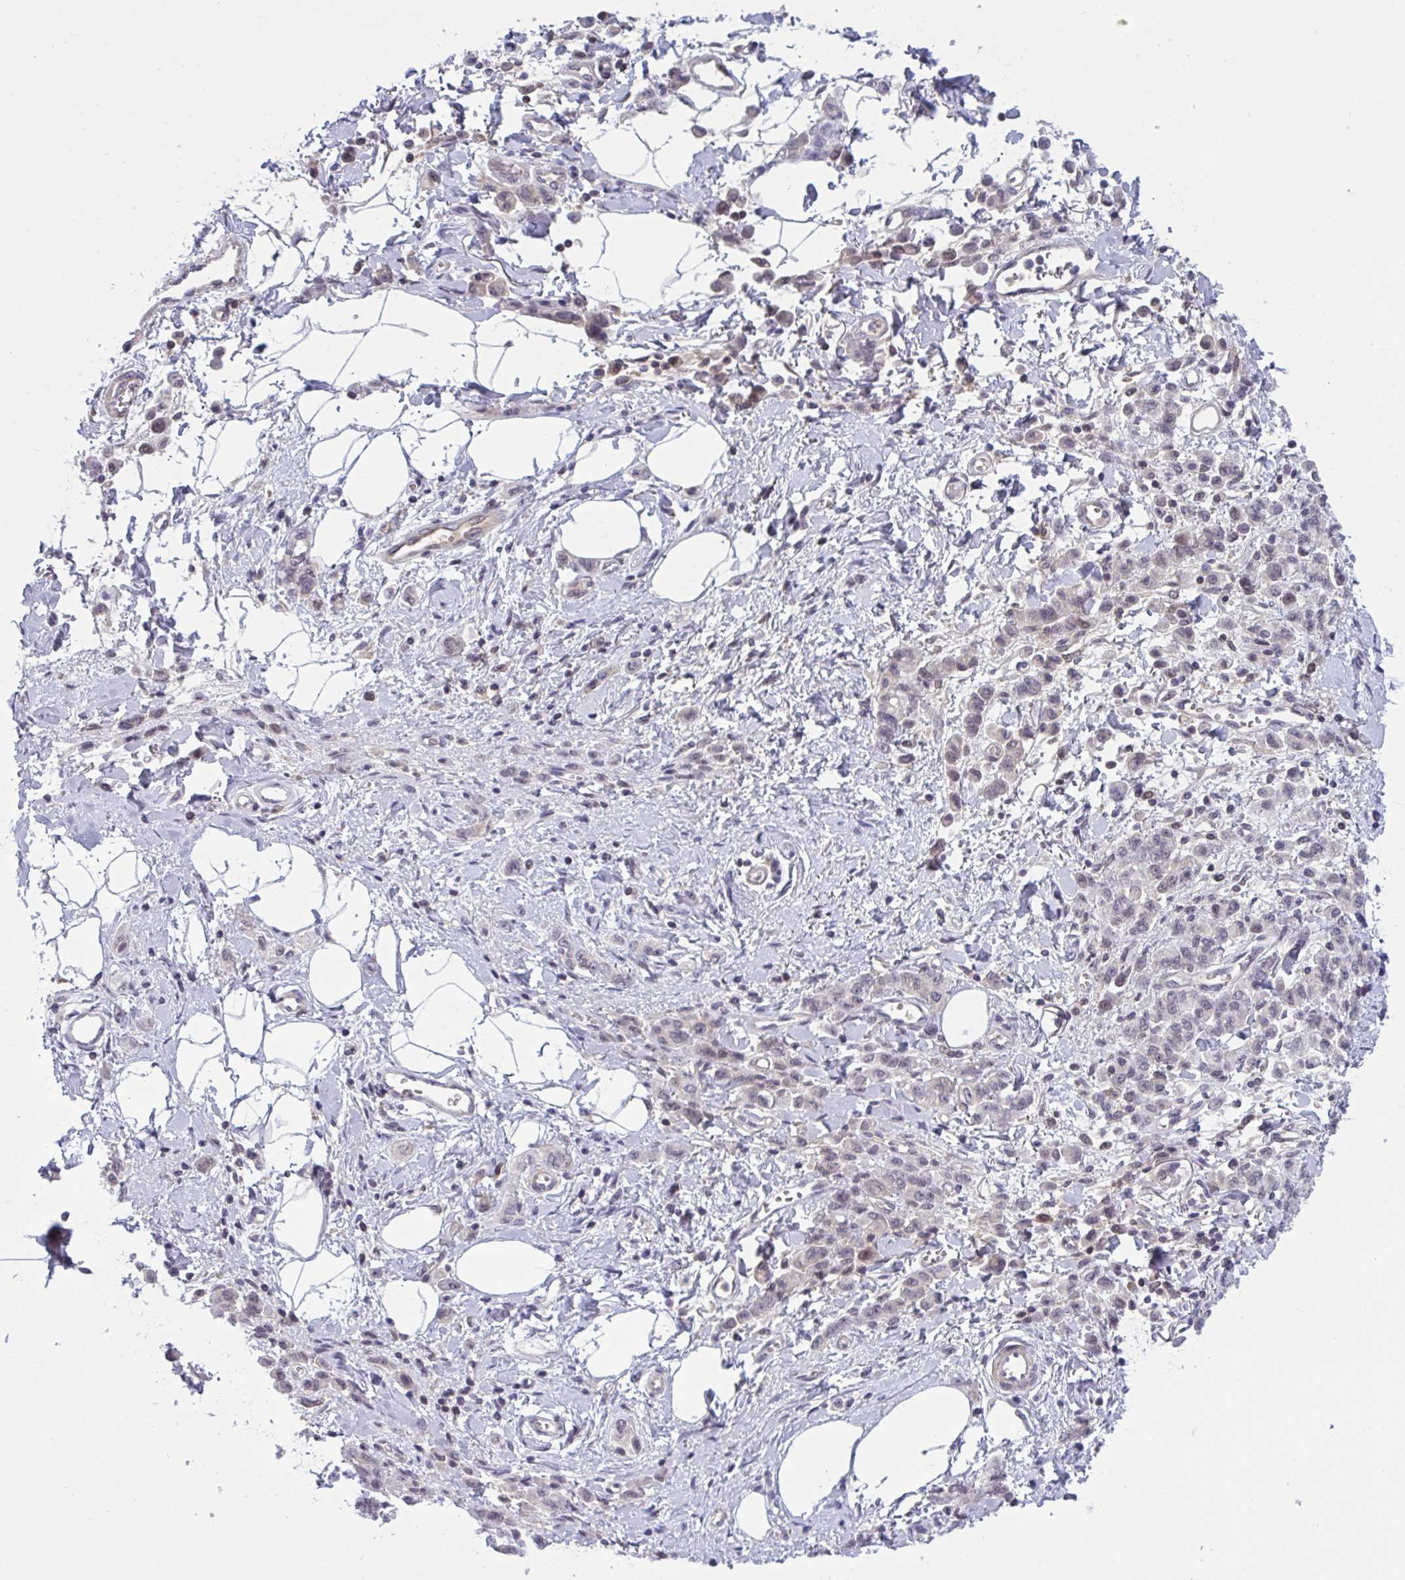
{"staining": {"intensity": "negative", "quantity": "none", "location": "none"}, "tissue": "stomach cancer", "cell_type": "Tumor cells", "image_type": "cancer", "snomed": [{"axis": "morphology", "description": "Adenocarcinoma, NOS"}, {"axis": "topography", "description": "Stomach"}], "caption": "Protein analysis of stomach adenocarcinoma exhibits no significant positivity in tumor cells. The staining was performed using DAB (3,3'-diaminobenzidine) to visualize the protein expression in brown, while the nuclei were stained in blue with hematoxylin (Magnification: 20x).", "gene": "TTC7B", "patient": {"sex": "male", "age": 77}}